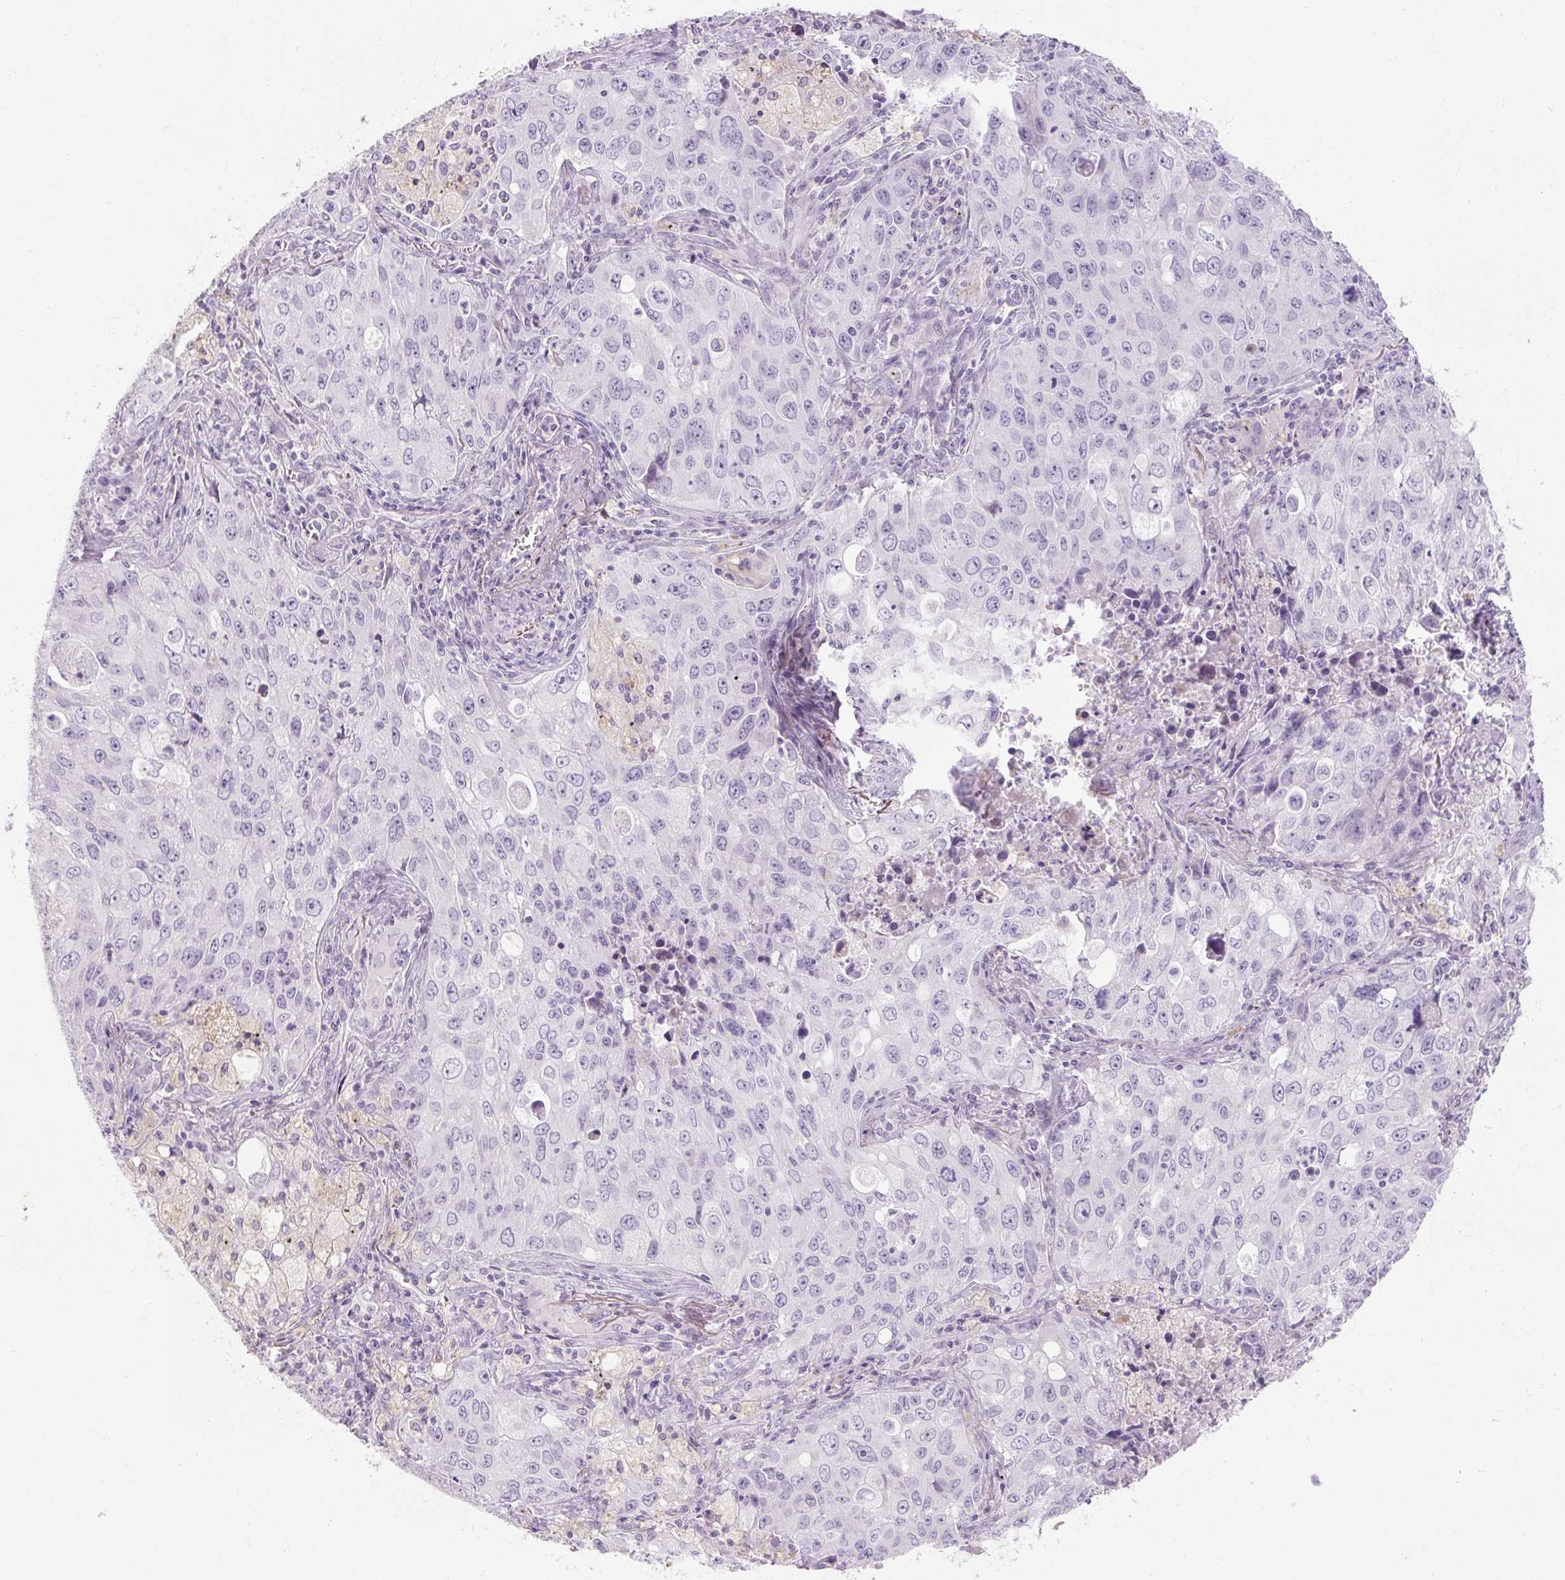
{"staining": {"intensity": "negative", "quantity": "none", "location": "none"}, "tissue": "lung cancer", "cell_type": "Tumor cells", "image_type": "cancer", "snomed": [{"axis": "morphology", "description": "Adenocarcinoma, NOS"}, {"axis": "morphology", "description": "Adenocarcinoma, metastatic, NOS"}, {"axis": "topography", "description": "Lymph node"}, {"axis": "topography", "description": "Lung"}], "caption": "Immunohistochemistry micrograph of neoplastic tissue: lung metastatic adenocarcinoma stained with DAB (3,3'-diaminobenzidine) demonstrates no significant protein staining in tumor cells.", "gene": "NFE2L3", "patient": {"sex": "female", "age": 42}}